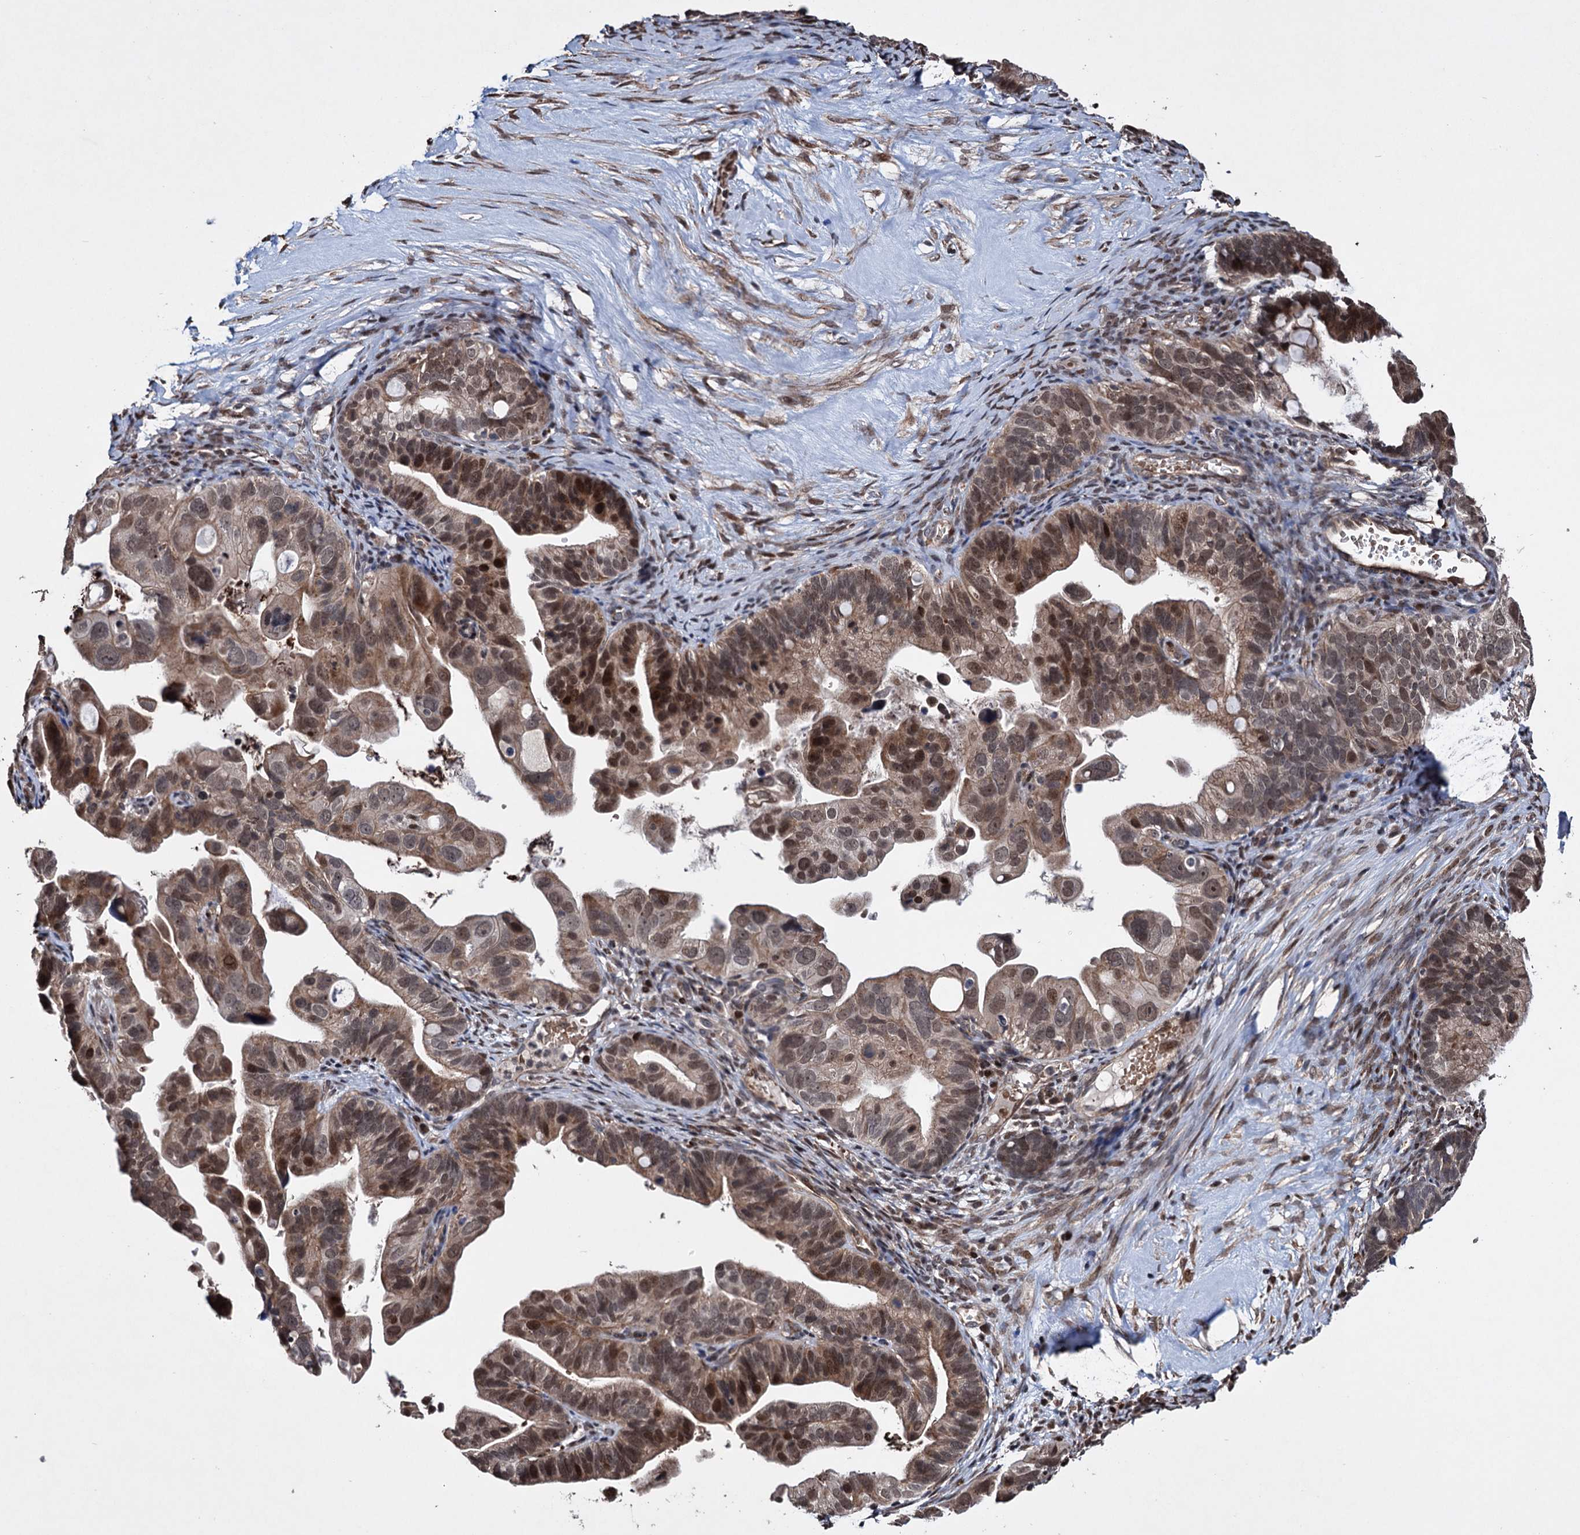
{"staining": {"intensity": "moderate", "quantity": ">75%", "location": "cytoplasmic/membranous,nuclear"}, "tissue": "ovarian cancer", "cell_type": "Tumor cells", "image_type": "cancer", "snomed": [{"axis": "morphology", "description": "Cystadenocarcinoma, serous, NOS"}, {"axis": "topography", "description": "Ovary"}], "caption": "Moderate cytoplasmic/membranous and nuclear positivity is identified in about >75% of tumor cells in ovarian serous cystadenocarcinoma. The protein of interest is shown in brown color, while the nuclei are stained blue.", "gene": "EYA4", "patient": {"sex": "female", "age": 56}}